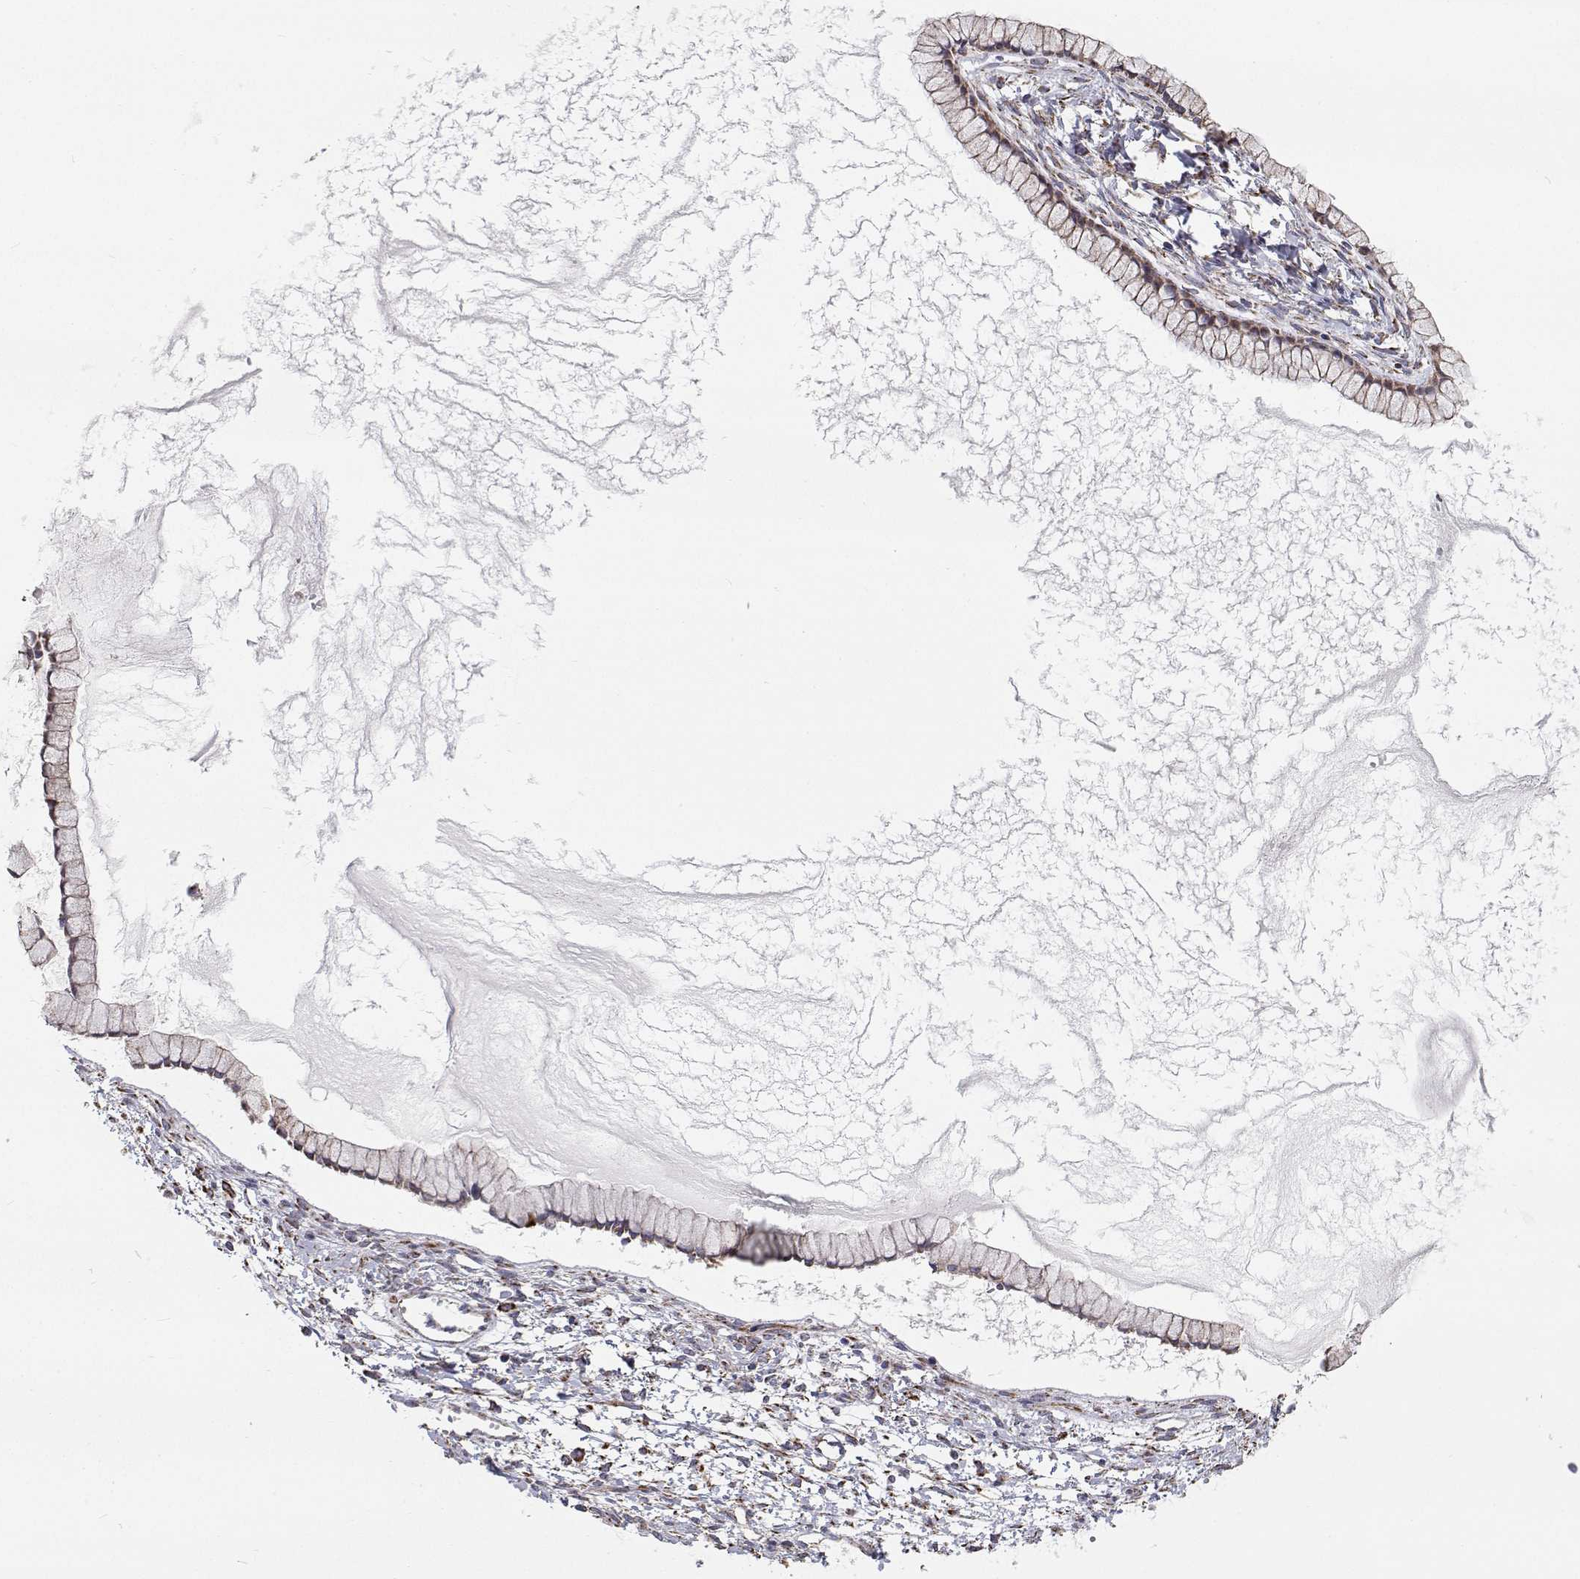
{"staining": {"intensity": "weak", "quantity": ">75%", "location": "cytoplasmic/membranous"}, "tissue": "ovarian cancer", "cell_type": "Tumor cells", "image_type": "cancer", "snomed": [{"axis": "morphology", "description": "Cystadenocarcinoma, mucinous, NOS"}, {"axis": "topography", "description": "Ovary"}], "caption": "Weak cytoplasmic/membranous positivity for a protein is present in approximately >75% of tumor cells of ovarian cancer (mucinous cystadenocarcinoma) using immunohistochemistry.", "gene": "SPICE1", "patient": {"sex": "female", "age": 41}}